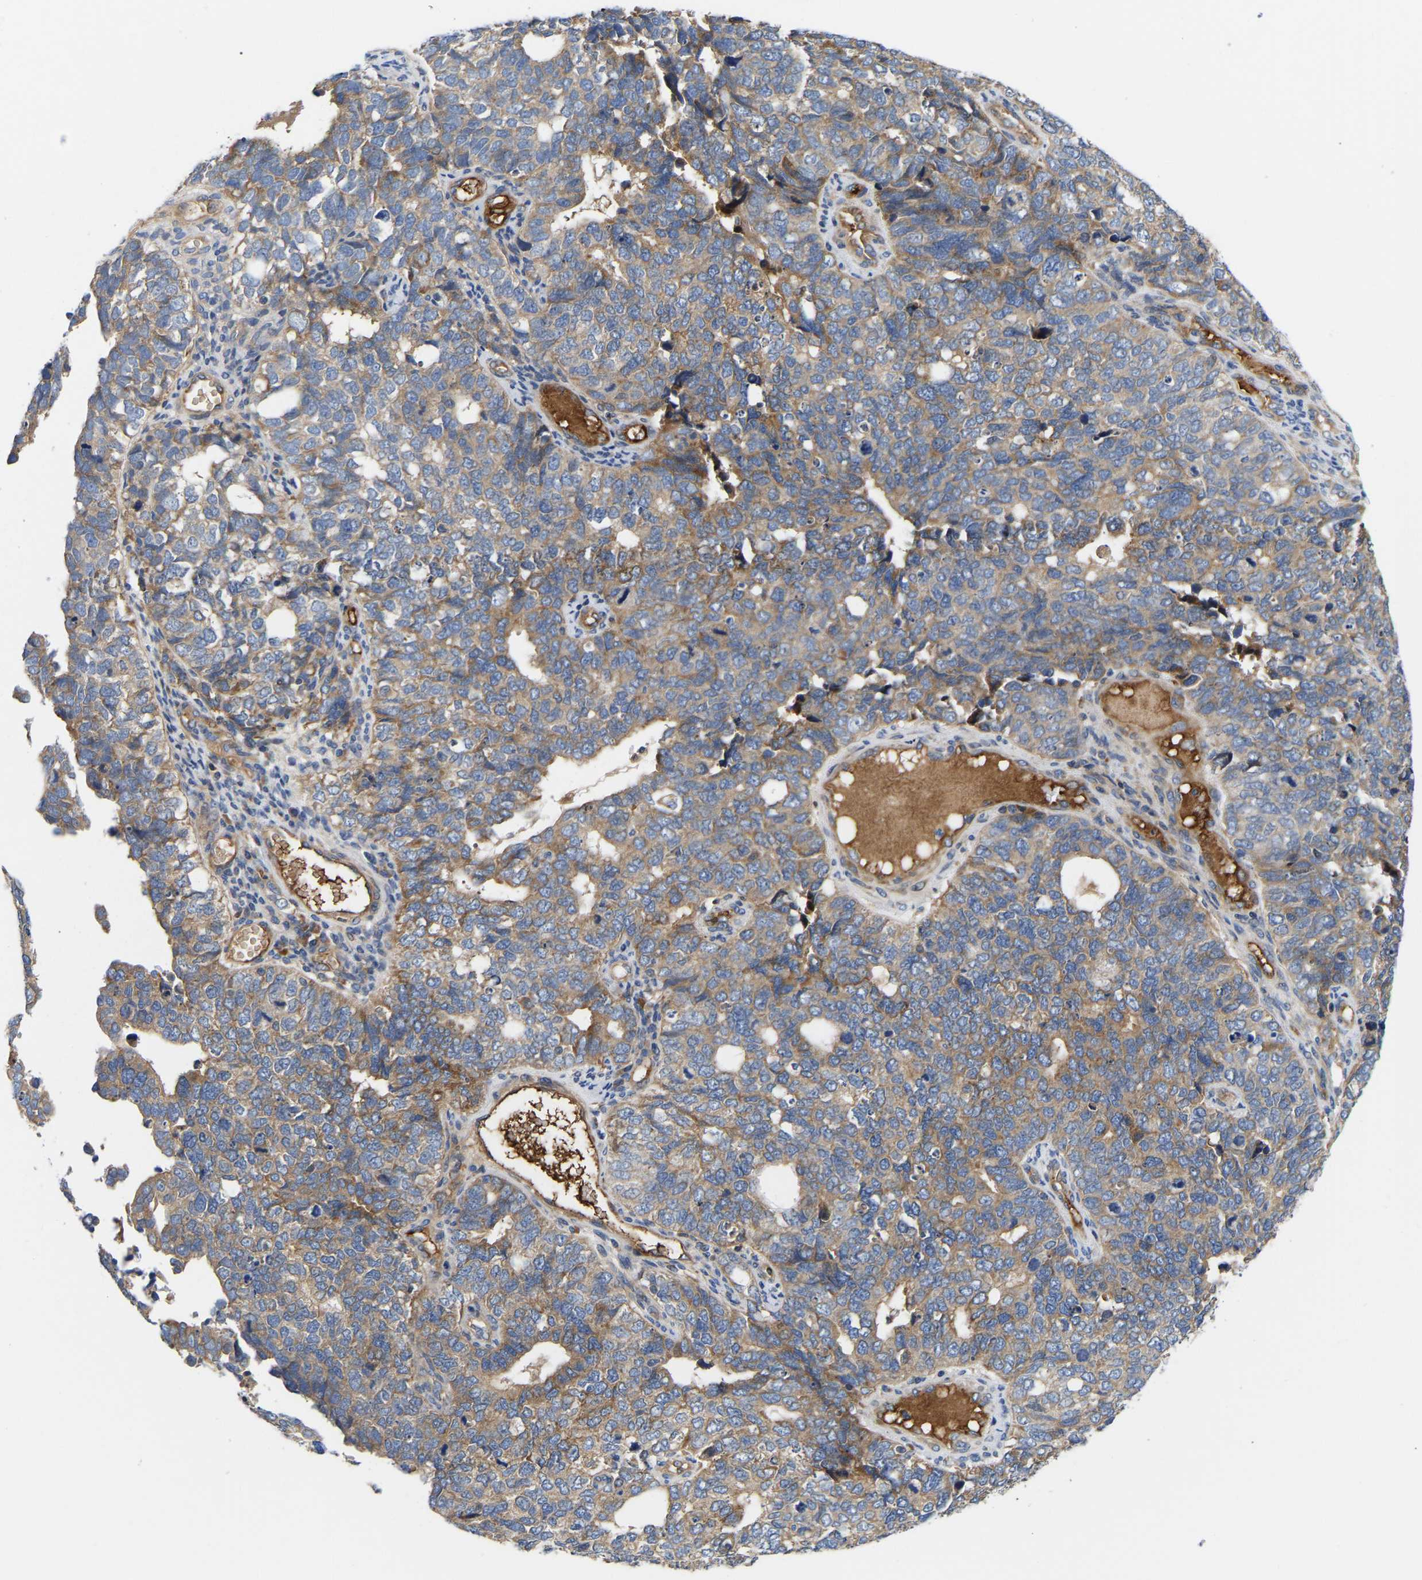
{"staining": {"intensity": "moderate", "quantity": "25%-75%", "location": "cytoplasmic/membranous"}, "tissue": "cervical cancer", "cell_type": "Tumor cells", "image_type": "cancer", "snomed": [{"axis": "morphology", "description": "Squamous cell carcinoma, NOS"}, {"axis": "topography", "description": "Cervix"}], "caption": "Immunohistochemistry (IHC) staining of cervical cancer, which shows medium levels of moderate cytoplasmic/membranous positivity in approximately 25%-75% of tumor cells indicating moderate cytoplasmic/membranous protein expression. The staining was performed using DAB (3,3'-diaminobenzidine) (brown) for protein detection and nuclei were counterstained in hematoxylin (blue).", "gene": "AIMP2", "patient": {"sex": "female", "age": 63}}